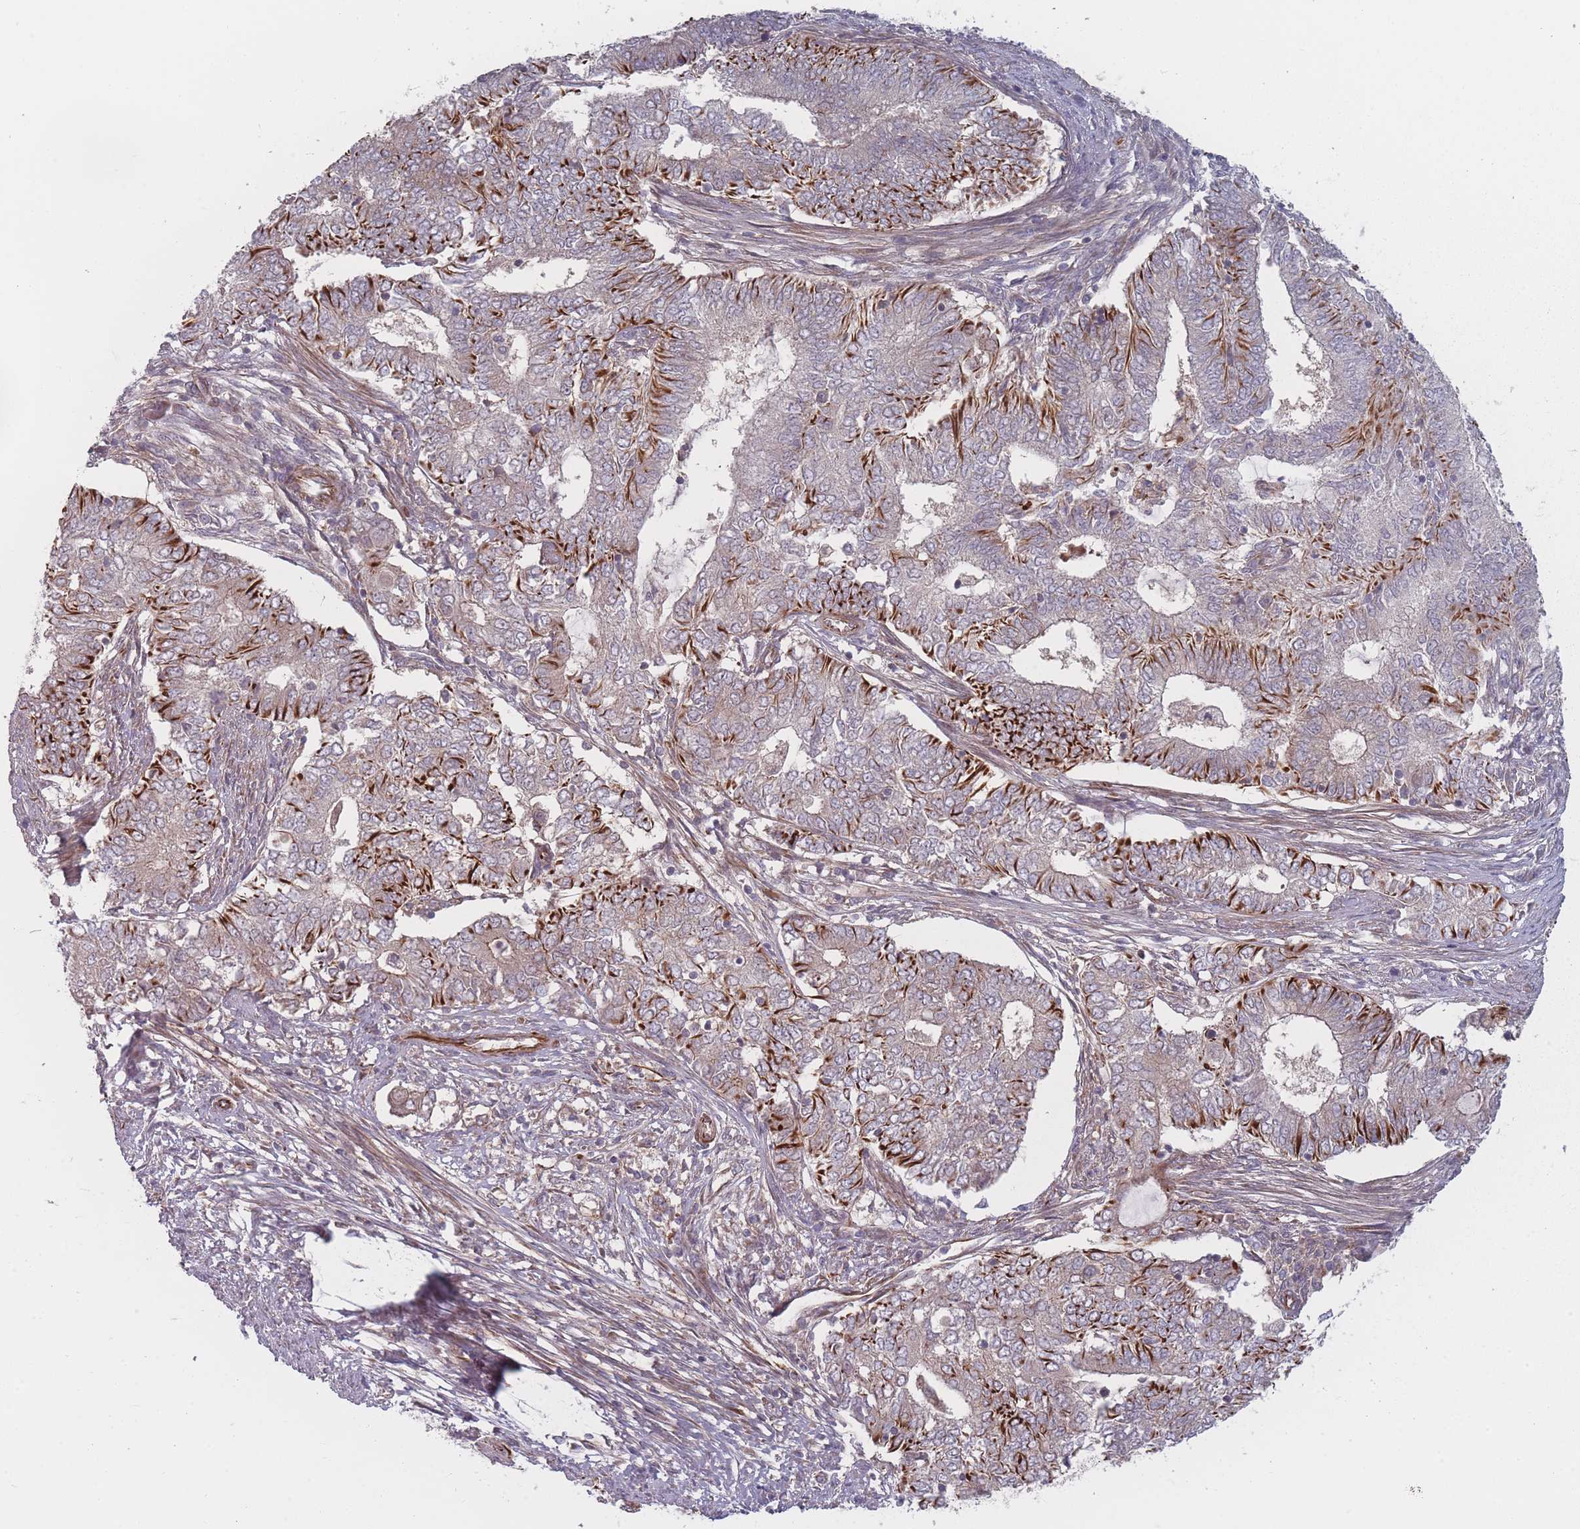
{"staining": {"intensity": "strong", "quantity": "<25%", "location": "cytoplasmic/membranous"}, "tissue": "endometrial cancer", "cell_type": "Tumor cells", "image_type": "cancer", "snomed": [{"axis": "morphology", "description": "Adenocarcinoma, NOS"}, {"axis": "topography", "description": "Endometrium"}], "caption": "This photomicrograph shows immunohistochemistry staining of adenocarcinoma (endometrial), with medium strong cytoplasmic/membranous expression in approximately <25% of tumor cells.", "gene": "EEF1AKMT2", "patient": {"sex": "female", "age": 62}}